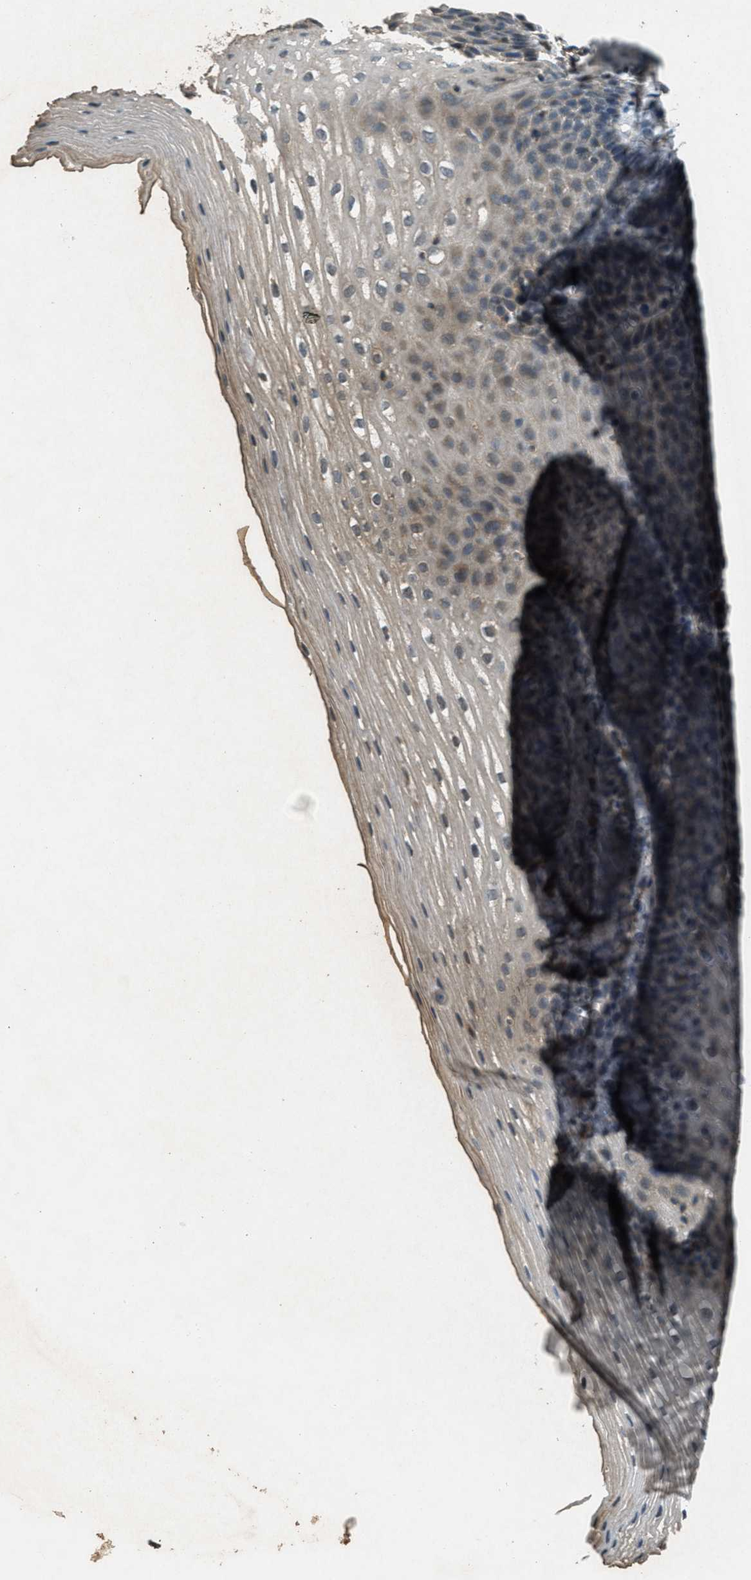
{"staining": {"intensity": "weak", "quantity": "<25%", "location": "cytoplasmic/membranous"}, "tissue": "esophagus", "cell_type": "Squamous epithelial cells", "image_type": "normal", "snomed": [{"axis": "morphology", "description": "Normal tissue, NOS"}, {"axis": "topography", "description": "Esophagus"}], "caption": "Immunohistochemistry micrograph of unremarkable human esophagus stained for a protein (brown), which demonstrates no staining in squamous epithelial cells. (Stains: DAB IHC with hematoxylin counter stain, Microscopy: brightfield microscopy at high magnification).", "gene": "DUSP6", "patient": {"sex": "male", "age": 48}}